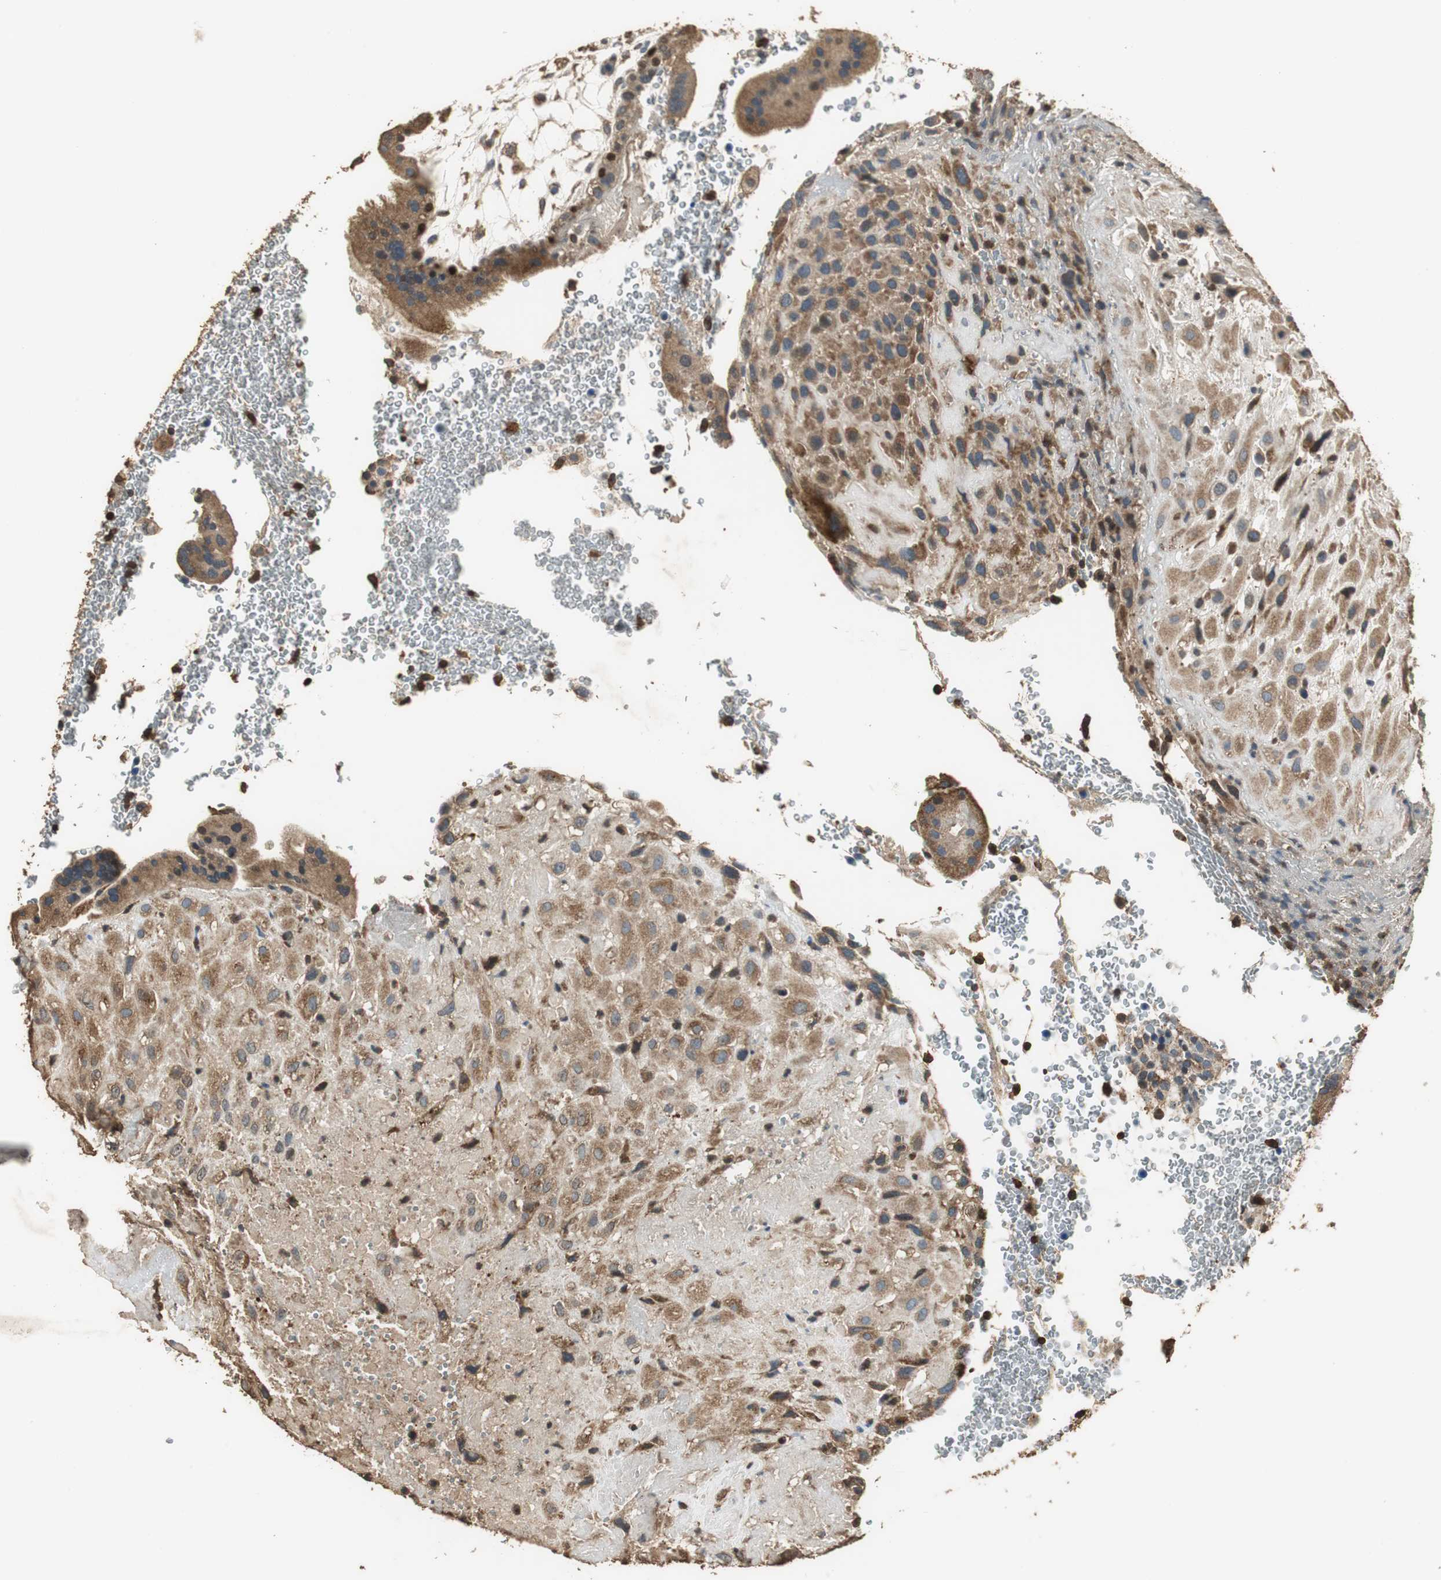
{"staining": {"intensity": "moderate", "quantity": ">75%", "location": "cytoplasmic/membranous"}, "tissue": "placenta", "cell_type": "Decidual cells", "image_type": "normal", "snomed": [{"axis": "morphology", "description": "Normal tissue, NOS"}, {"axis": "topography", "description": "Placenta"}], "caption": "This micrograph shows immunohistochemistry staining of unremarkable human placenta, with medium moderate cytoplasmic/membranous positivity in approximately >75% of decidual cells.", "gene": "TMPRSS4", "patient": {"sex": "female", "age": 19}}